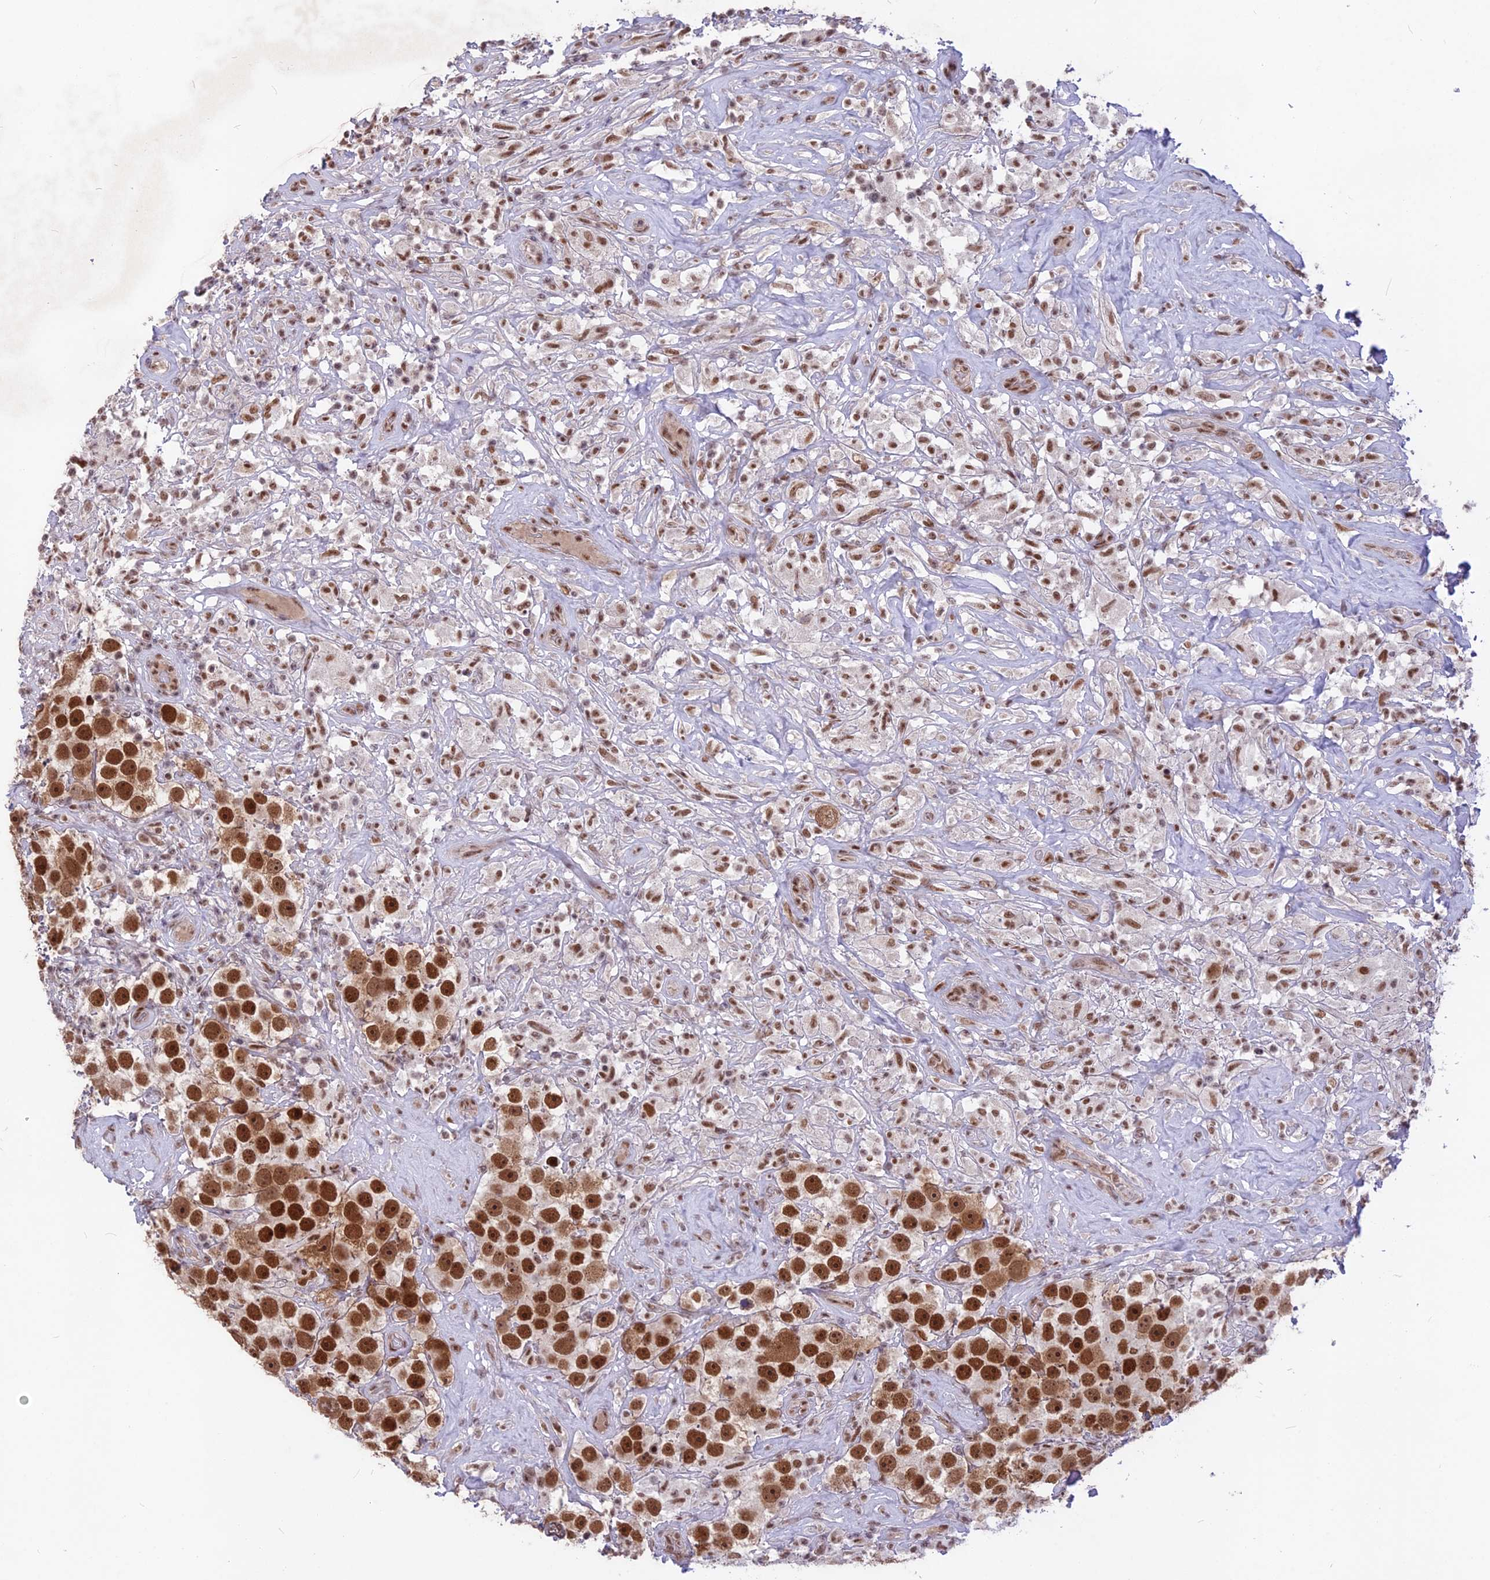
{"staining": {"intensity": "strong", "quantity": ">75%", "location": "cytoplasmic/membranous,nuclear"}, "tissue": "testis cancer", "cell_type": "Tumor cells", "image_type": "cancer", "snomed": [{"axis": "morphology", "description": "Seminoma, NOS"}, {"axis": "topography", "description": "Testis"}], "caption": "Tumor cells display strong cytoplasmic/membranous and nuclear positivity in approximately >75% of cells in testis cancer.", "gene": "DIS3", "patient": {"sex": "male", "age": 49}}